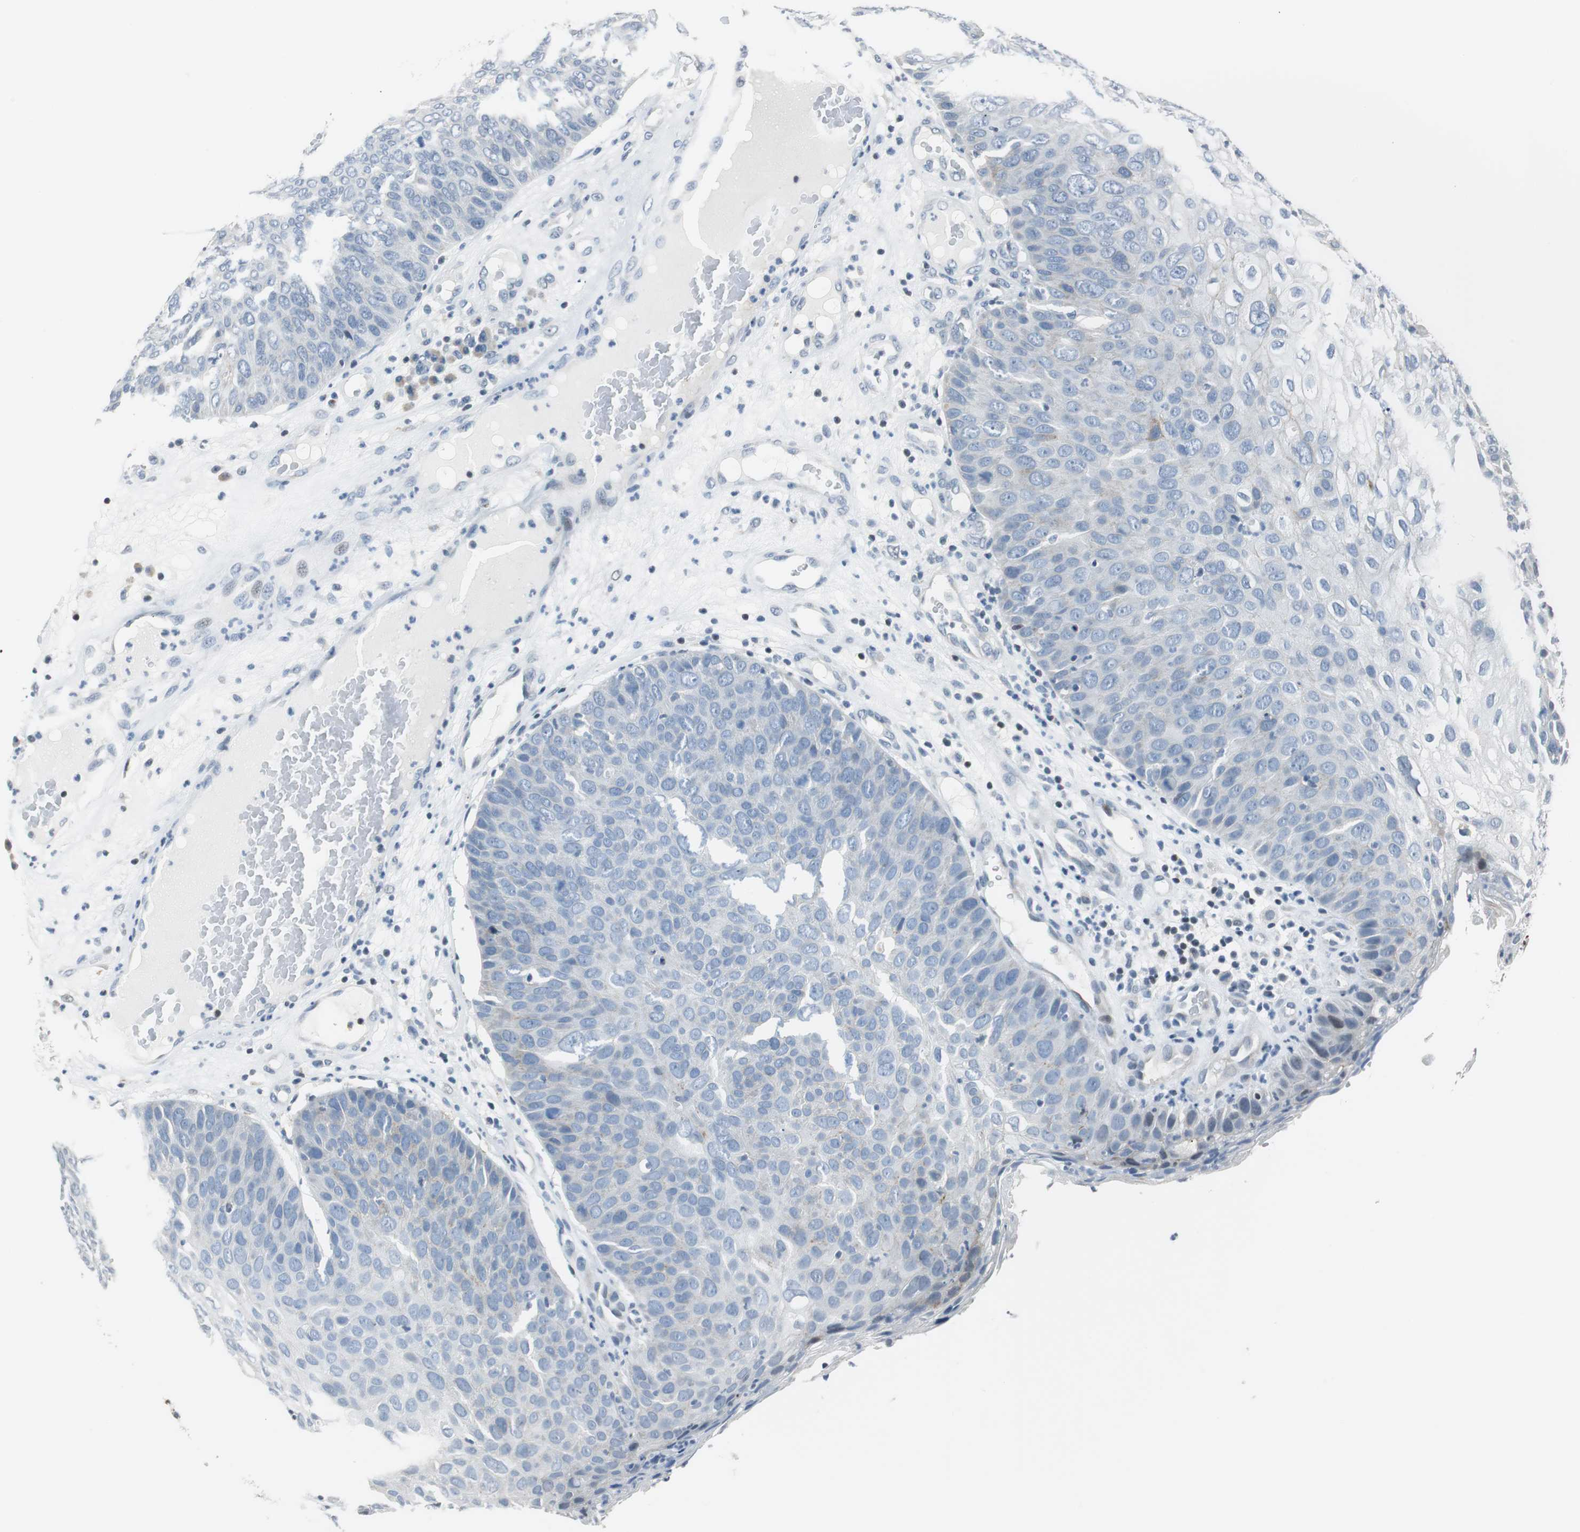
{"staining": {"intensity": "negative", "quantity": "none", "location": "none"}, "tissue": "skin cancer", "cell_type": "Tumor cells", "image_type": "cancer", "snomed": [{"axis": "morphology", "description": "Squamous cell carcinoma, NOS"}, {"axis": "topography", "description": "Skin"}], "caption": "DAB (3,3'-diaminobenzidine) immunohistochemical staining of skin cancer exhibits no significant expression in tumor cells.", "gene": "HCFC2", "patient": {"sex": "male", "age": 87}}